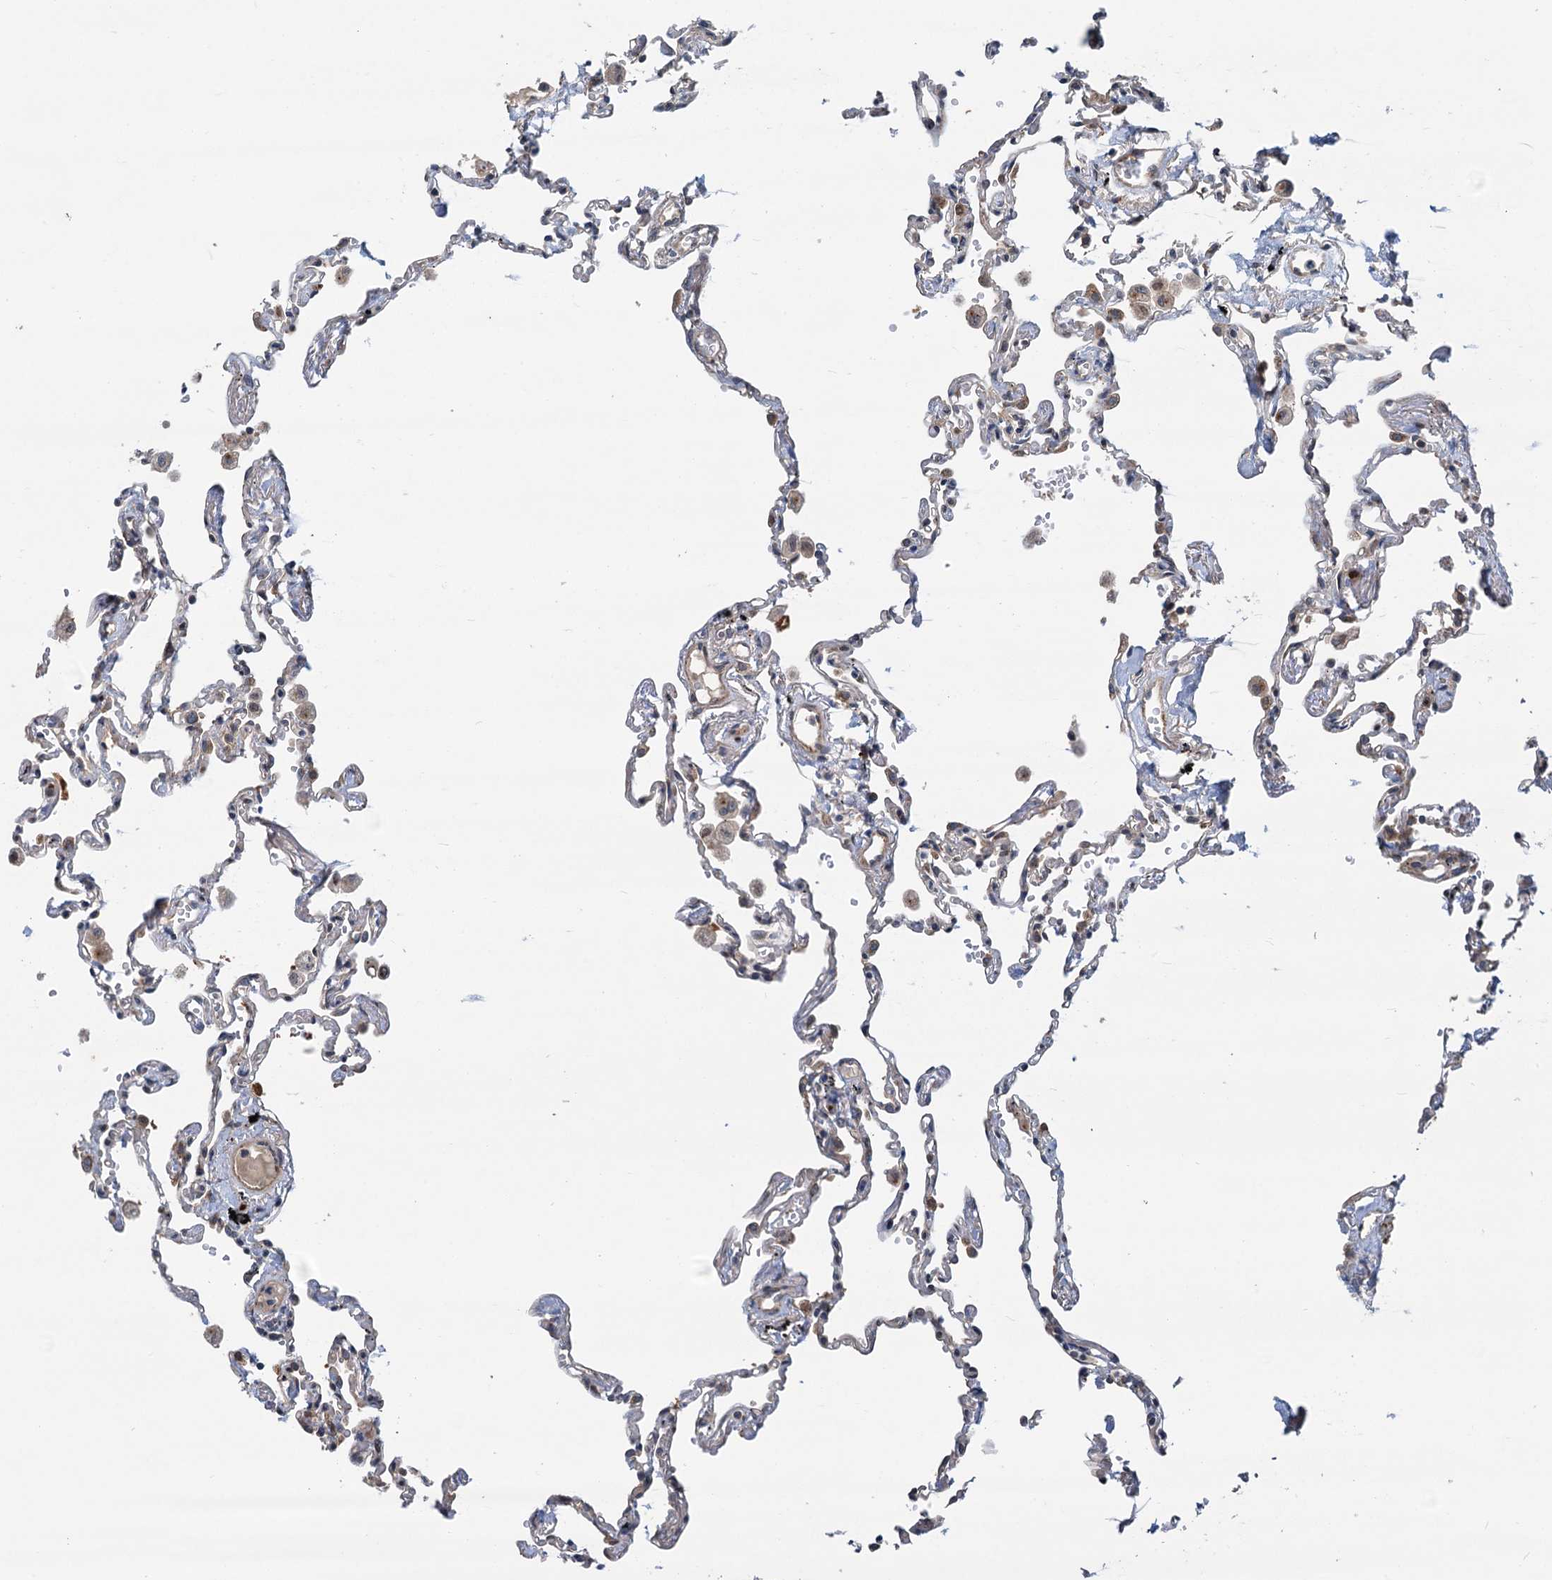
{"staining": {"intensity": "negative", "quantity": "none", "location": "none"}, "tissue": "lung", "cell_type": "Alveolar cells", "image_type": "normal", "snomed": [{"axis": "morphology", "description": "Normal tissue, NOS"}, {"axis": "topography", "description": "Lung"}], "caption": "The photomicrograph exhibits no significant staining in alveolar cells of lung. The staining is performed using DAB brown chromogen with nuclei counter-stained in using hematoxylin.", "gene": "DYNC2I2", "patient": {"sex": "female", "age": 67}}